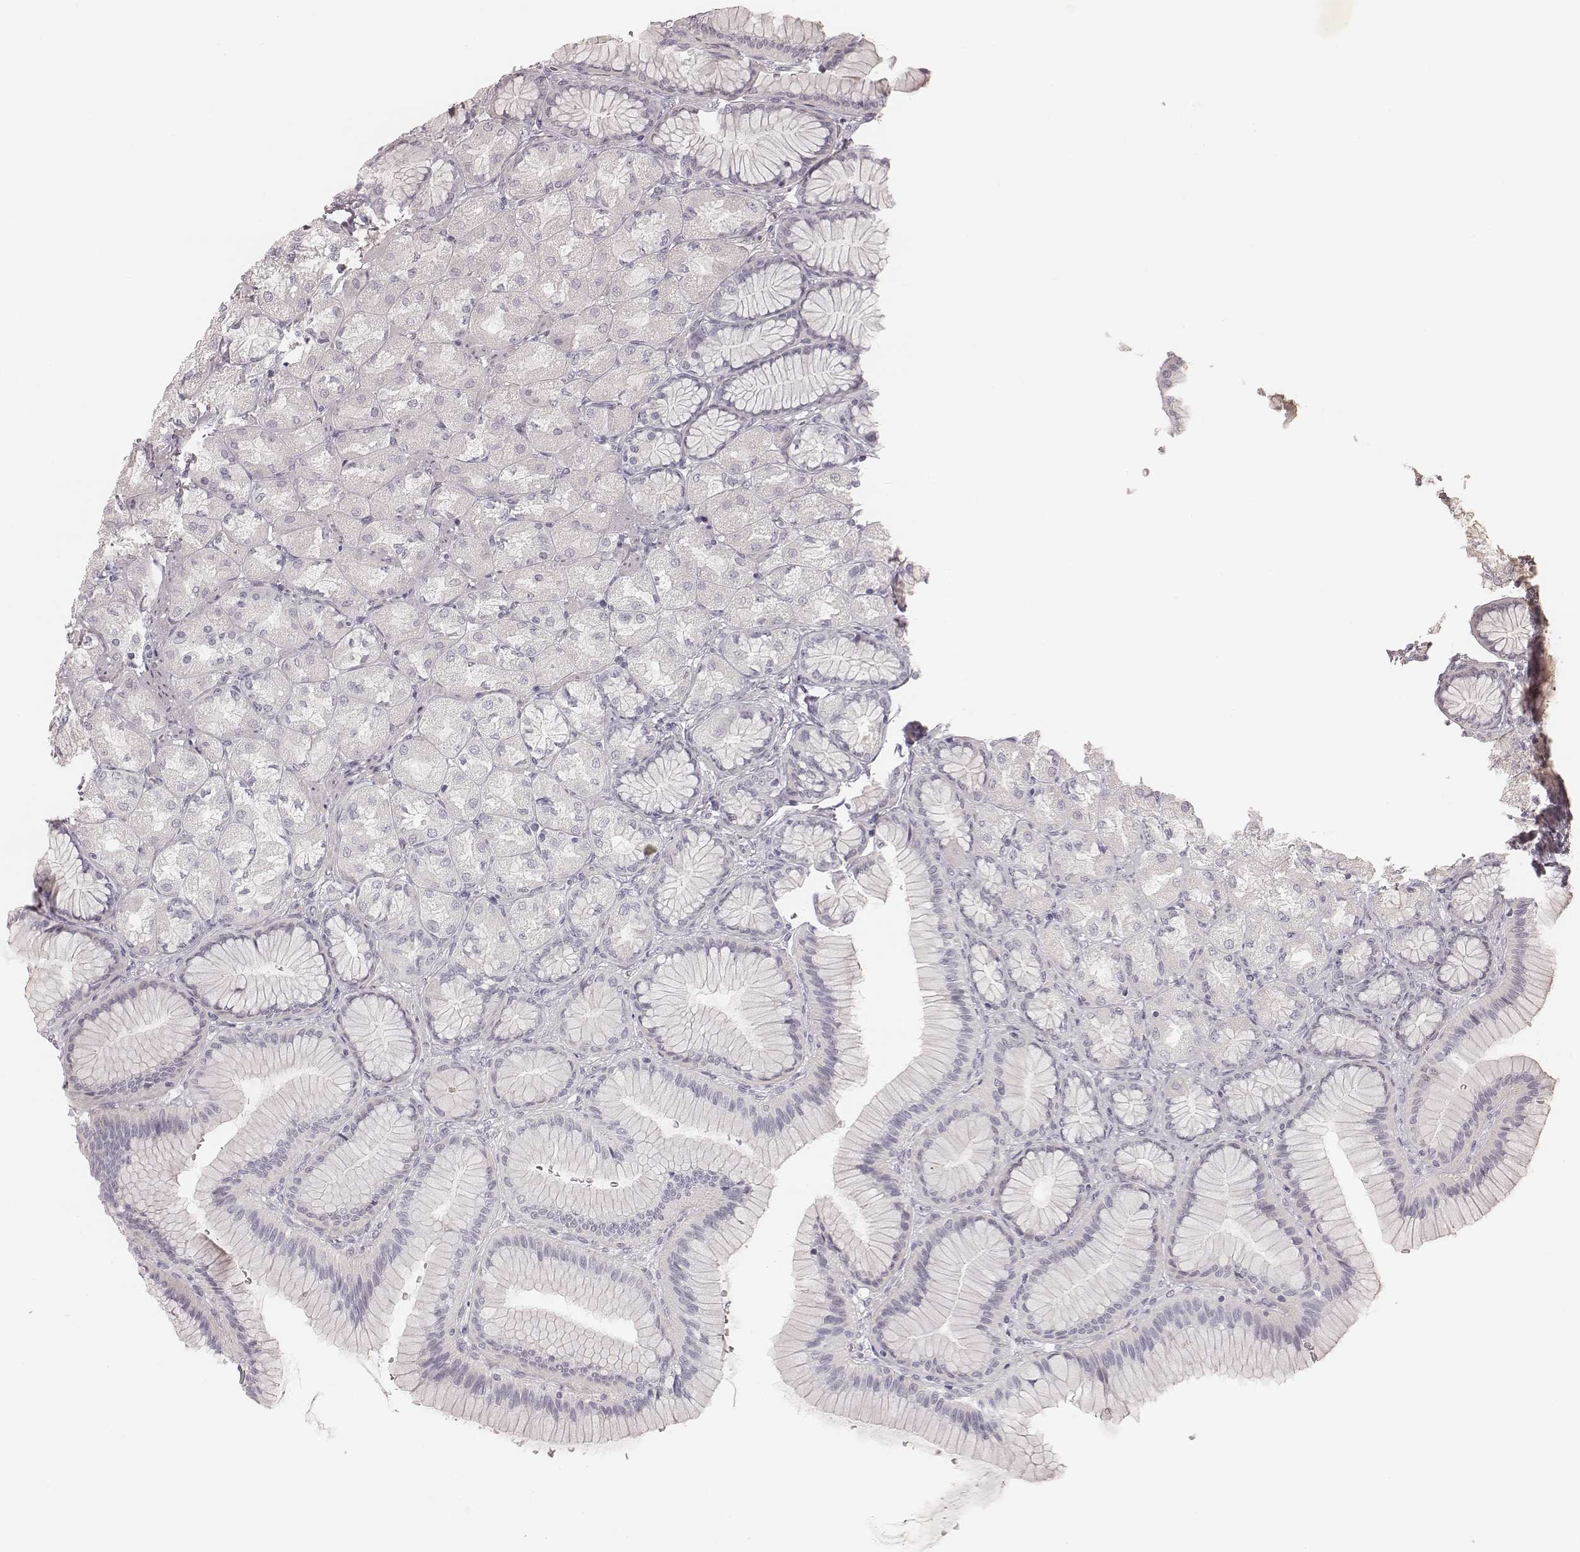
{"staining": {"intensity": "negative", "quantity": "none", "location": "none"}, "tissue": "stomach", "cell_type": "Glandular cells", "image_type": "normal", "snomed": [{"axis": "morphology", "description": "Normal tissue, NOS"}, {"axis": "morphology", "description": "Adenocarcinoma, NOS"}, {"axis": "morphology", "description": "Adenocarcinoma, High grade"}, {"axis": "topography", "description": "Stomach, upper"}, {"axis": "topography", "description": "Stomach"}], "caption": "DAB immunohistochemical staining of normal human stomach shows no significant expression in glandular cells.", "gene": "SPATA24", "patient": {"sex": "female", "age": 65}}